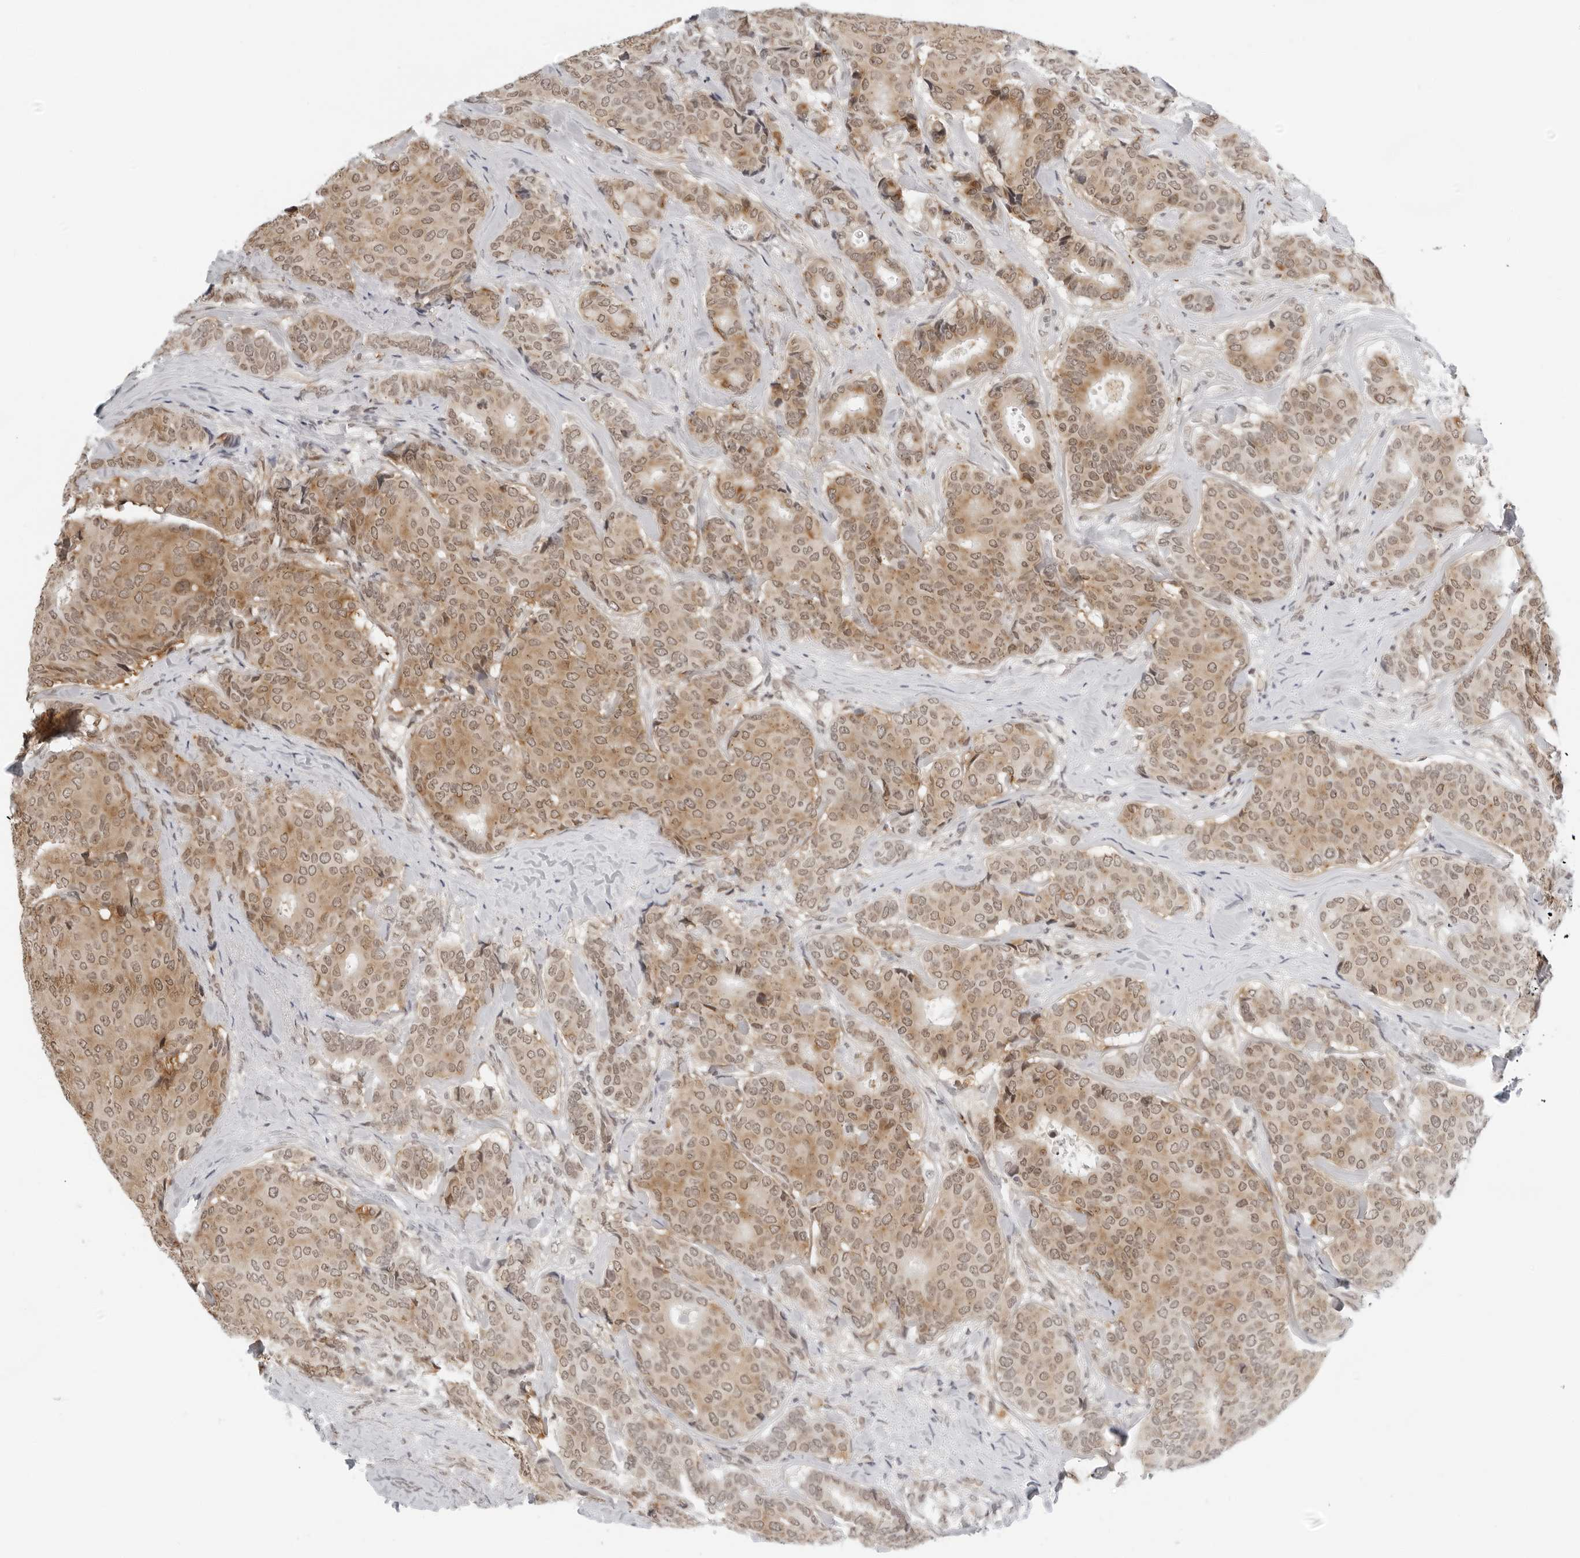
{"staining": {"intensity": "moderate", "quantity": ">75%", "location": "cytoplasmic/membranous,nuclear"}, "tissue": "breast cancer", "cell_type": "Tumor cells", "image_type": "cancer", "snomed": [{"axis": "morphology", "description": "Duct carcinoma"}, {"axis": "topography", "description": "Breast"}], "caption": "Tumor cells reveal medium levels of moderate cytoplasmic/membranous and nuclear positivity in about >75% of cells in breast infiltrating ductal carcinoma. The protein of interest is shown in brown color, while the nuclei are stained blue.", "gene": "TOX4", "patient": {"sex": "female", "age": 75}}